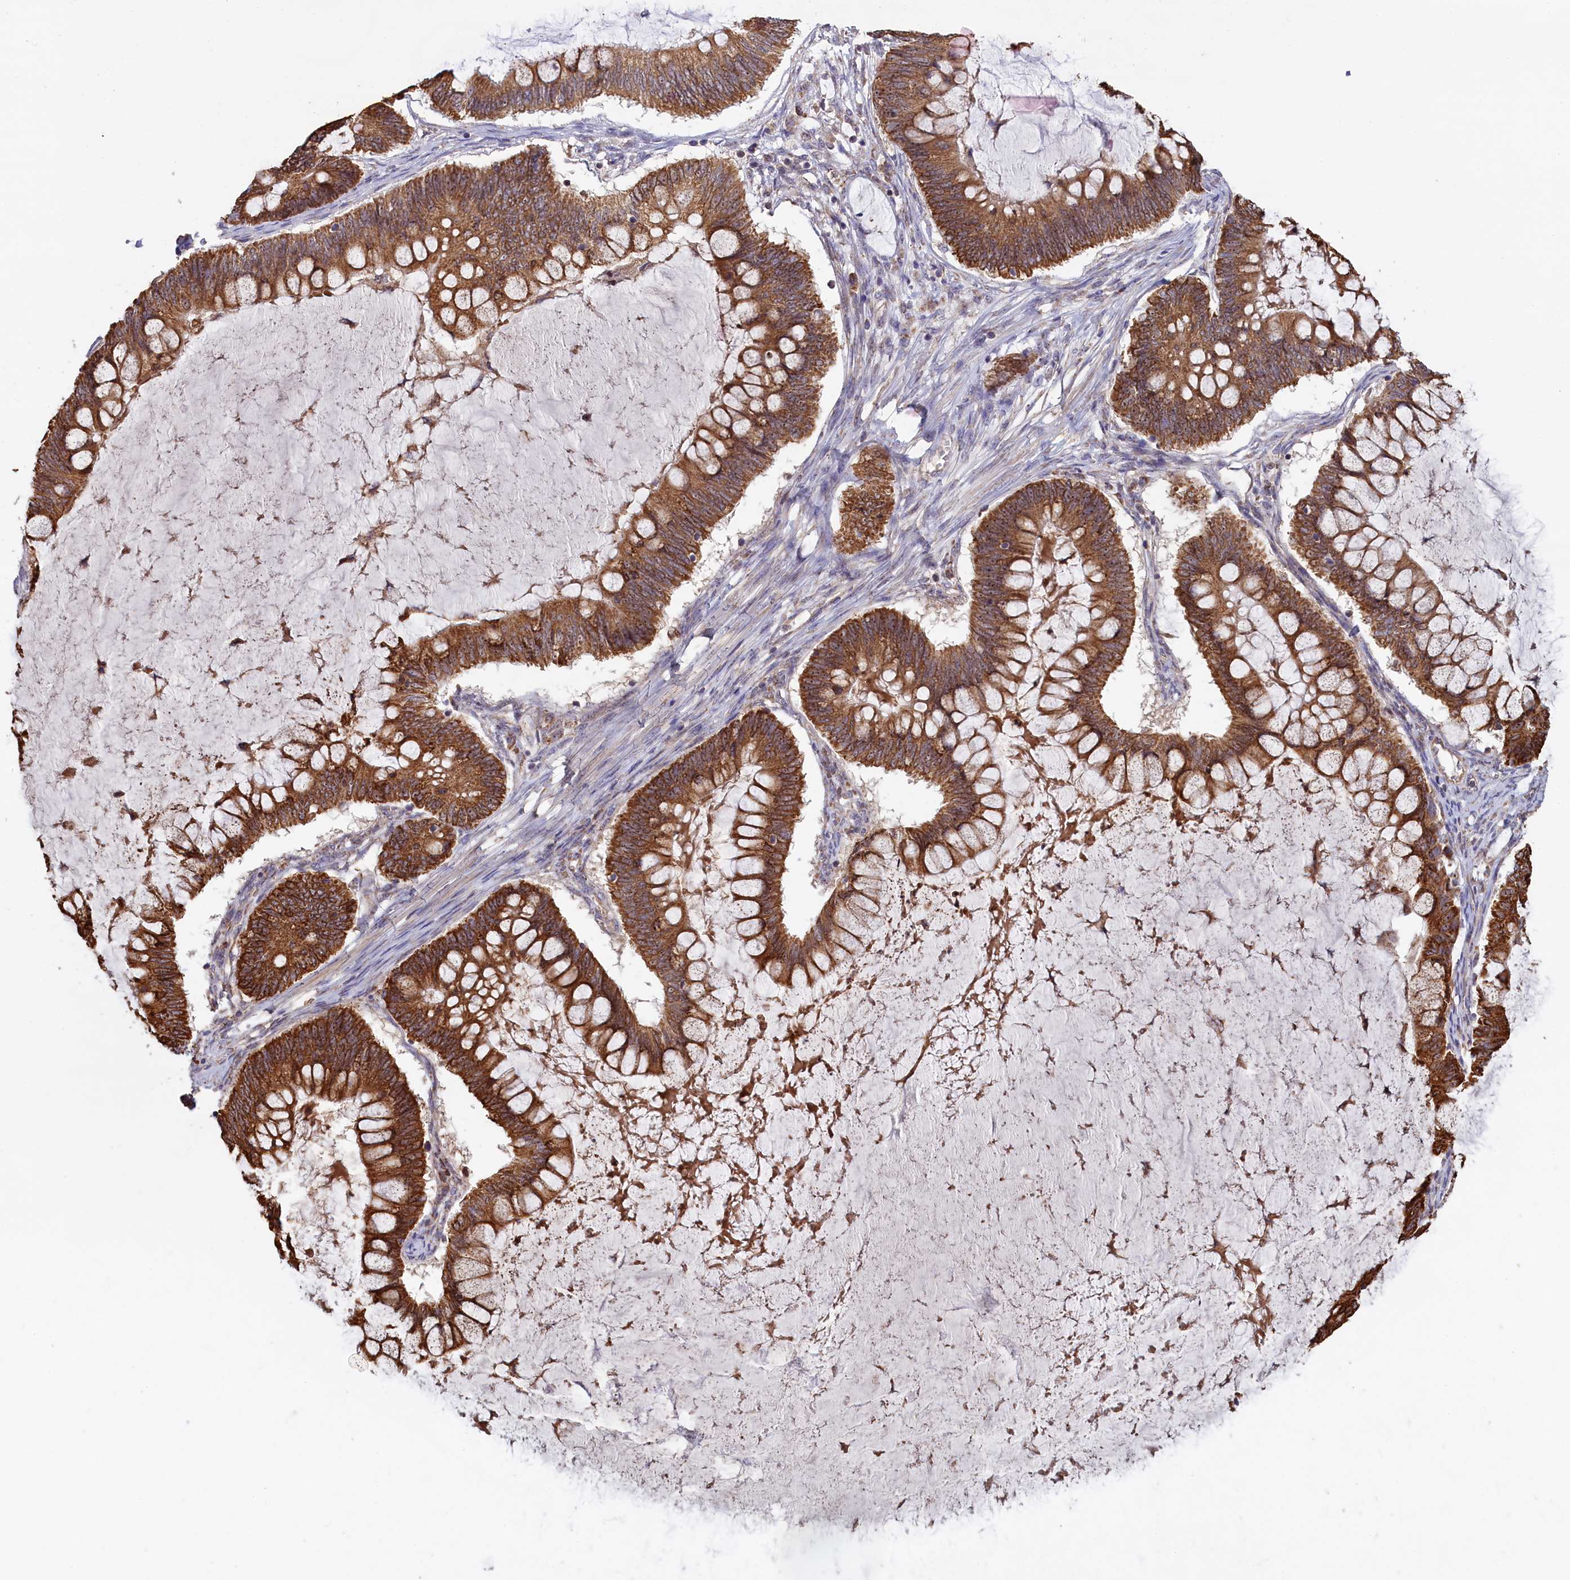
{"staining": {"intensity": "strong", "quantity": ">75%", "location": "cytoplasmic/membranous"}, "tissue": "ovarian cancer", "cell_type": "Tumor cells", "image_type": "cancer", "snomed": [{"axis": "morphology", "description": "Cystadenocarcinoma, mucinous, NOS"}, {"axis": "topography", "description": "Ovary"}], "caption": "A high amount of strong cytoplasmic/membranous expression is identified in about >75% of tumor cells in ovarian mucinous cystadenocarcinoma tissue.", "gene": "ZNF816", "patient": {"sex": "female", "age": 61}}